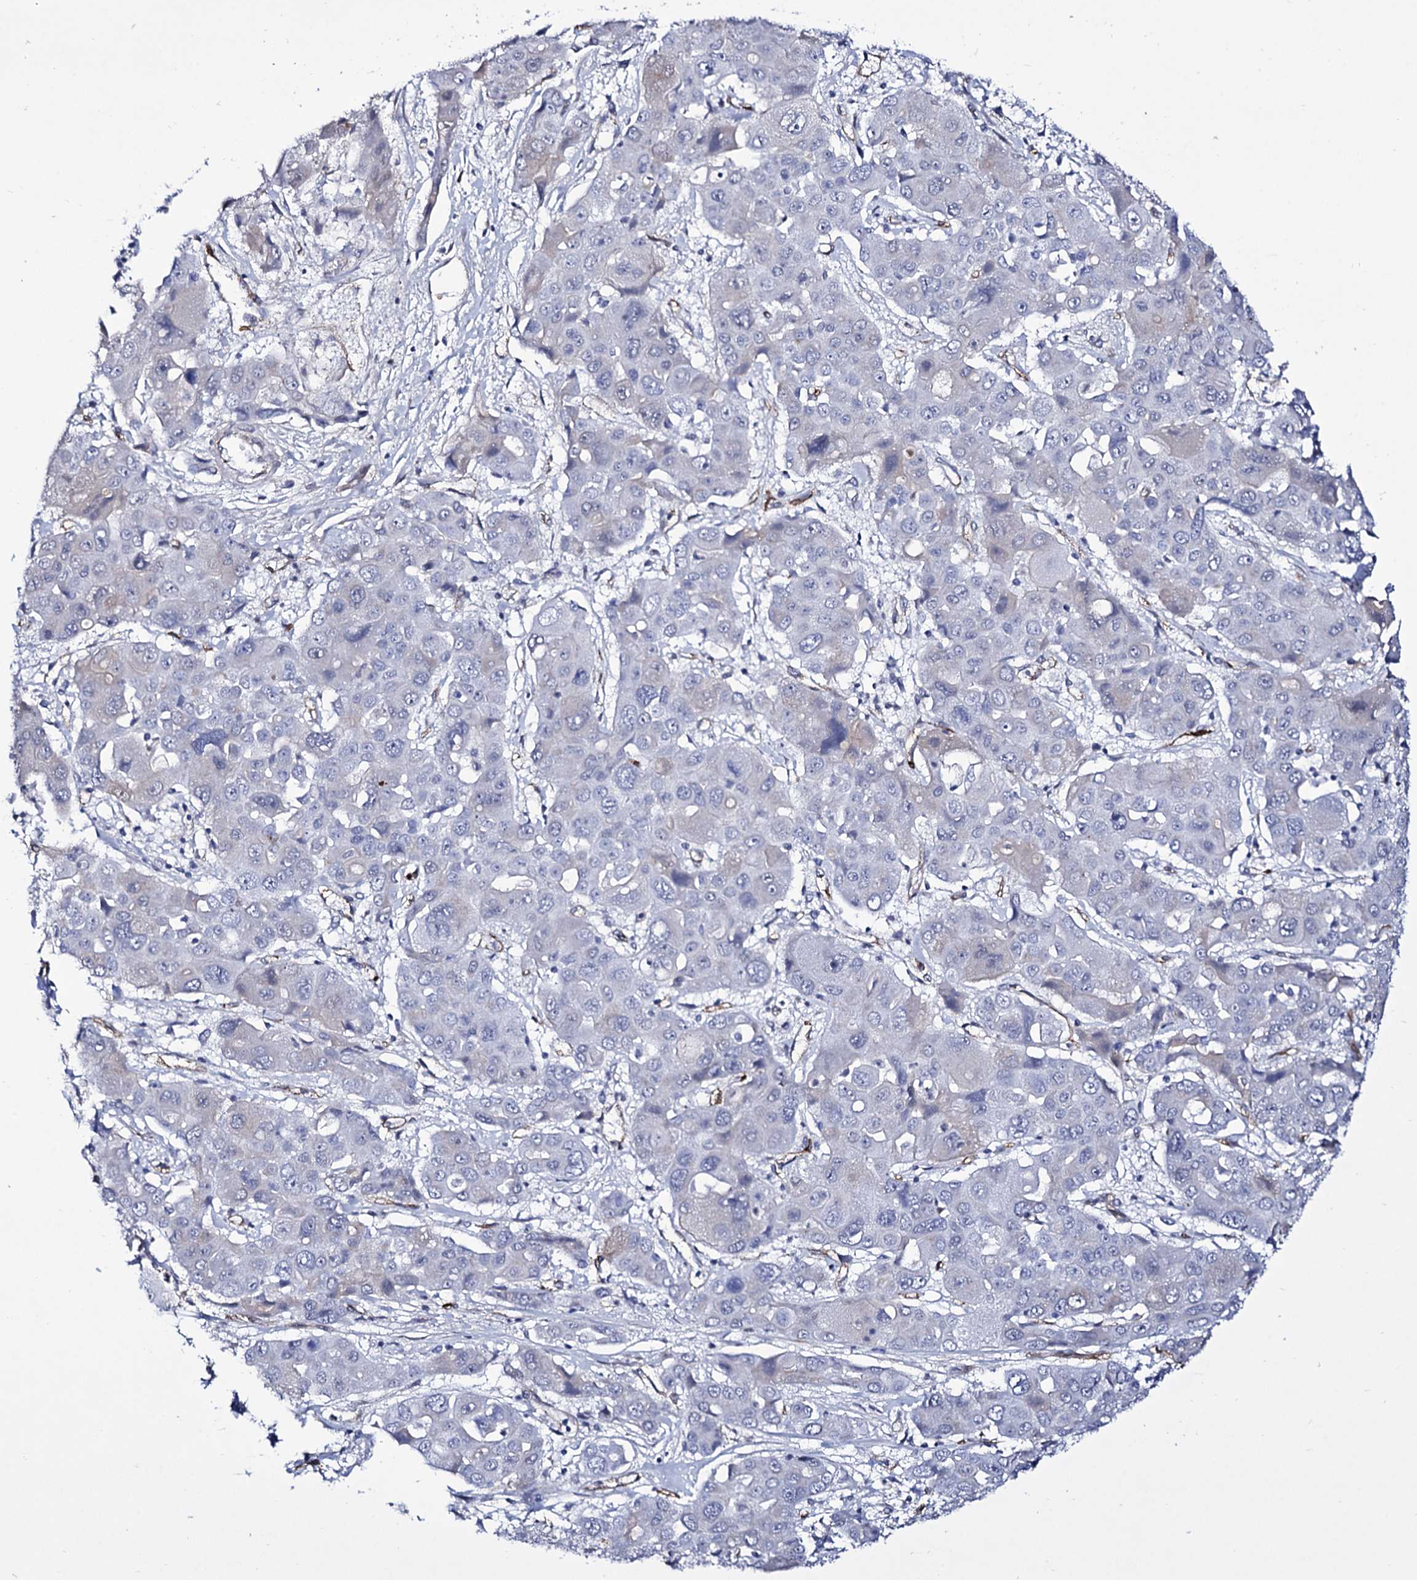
{"staining": {"intensity": "negative", "quantity": "none", "location": "none"}, "tissue": "liver cancer", "cell_type": "Tumor cells", "image_type": "cancer", "snomed": [{"axis": "morphology", "description": "Cholangiocarcinoma"}, {"axis": "topography", "description": "Liver"}], "caption": "High power microscopy histopathology image of an immunohistochemistry (IHC) histopathology image of liver cancer, revealing no significant positivity in tumor cells.", "gene": "ZC3H12C", "patient": {"sex": "male", "age": 67}}